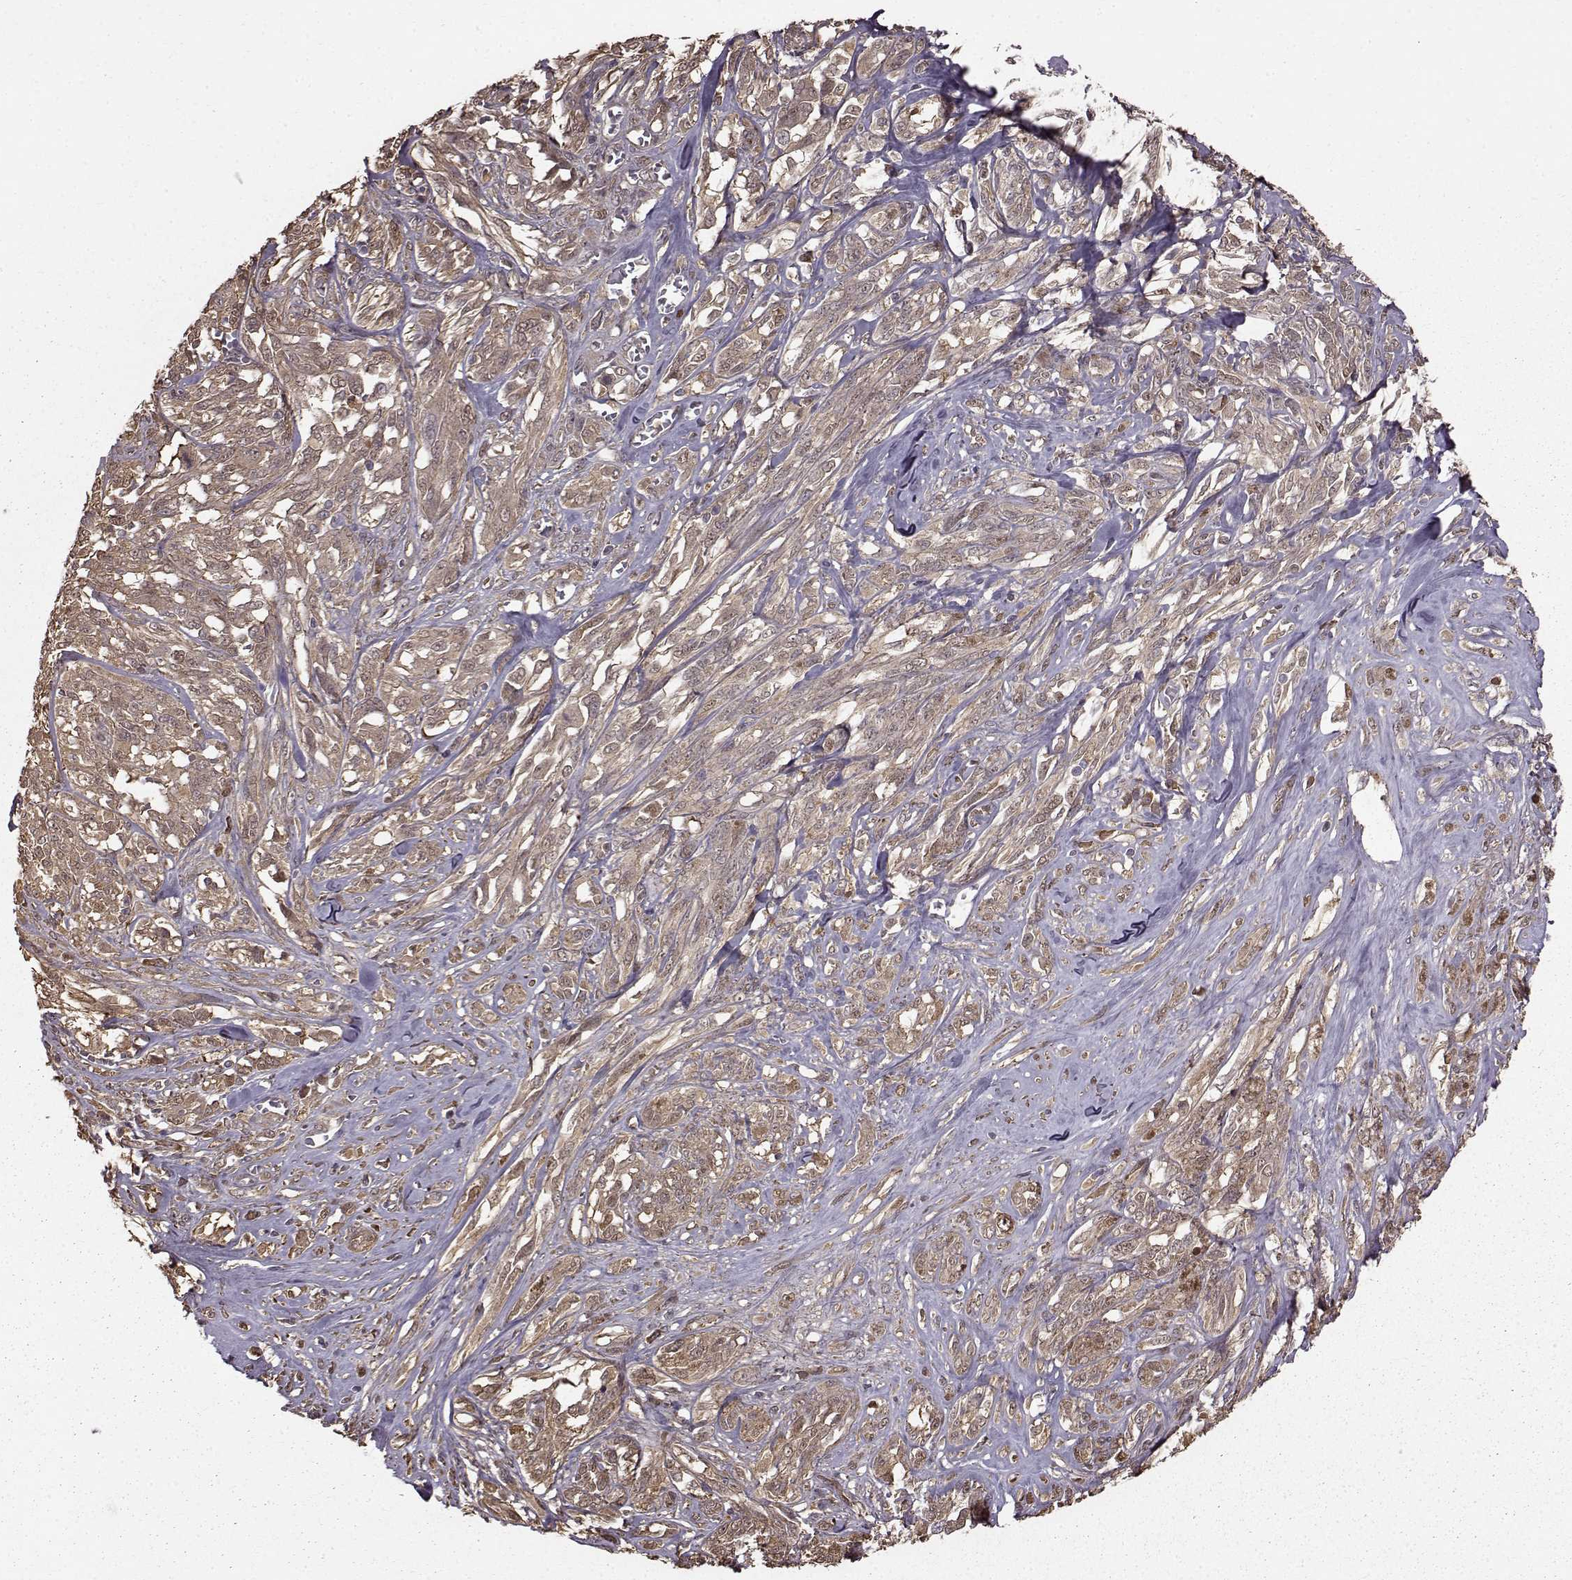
{"staining": {"intensity": "weak", "quantity": ">75%", "location": "cytoplasmic/membranous"}, "tissue": "melanoma", "cell_type": "Tumor cells", "image_type": "cancer", "snomed": [{"axis": "morphology", "description": "Malignant melanoma, NOS"}, {"axis": "topography", "description": "Skin"}], "caption": "High-magnification brightfield microscopy of malignant melanoma stained with DAB (brown) and counterstained with hematoxylin (blue). tumor cells exhibit weak cytoplasmic/membranous expression is appreciated in about>75% of cells.", "gene": "NME1-NME2", "patient": {"sex": "female", "age": 91}}